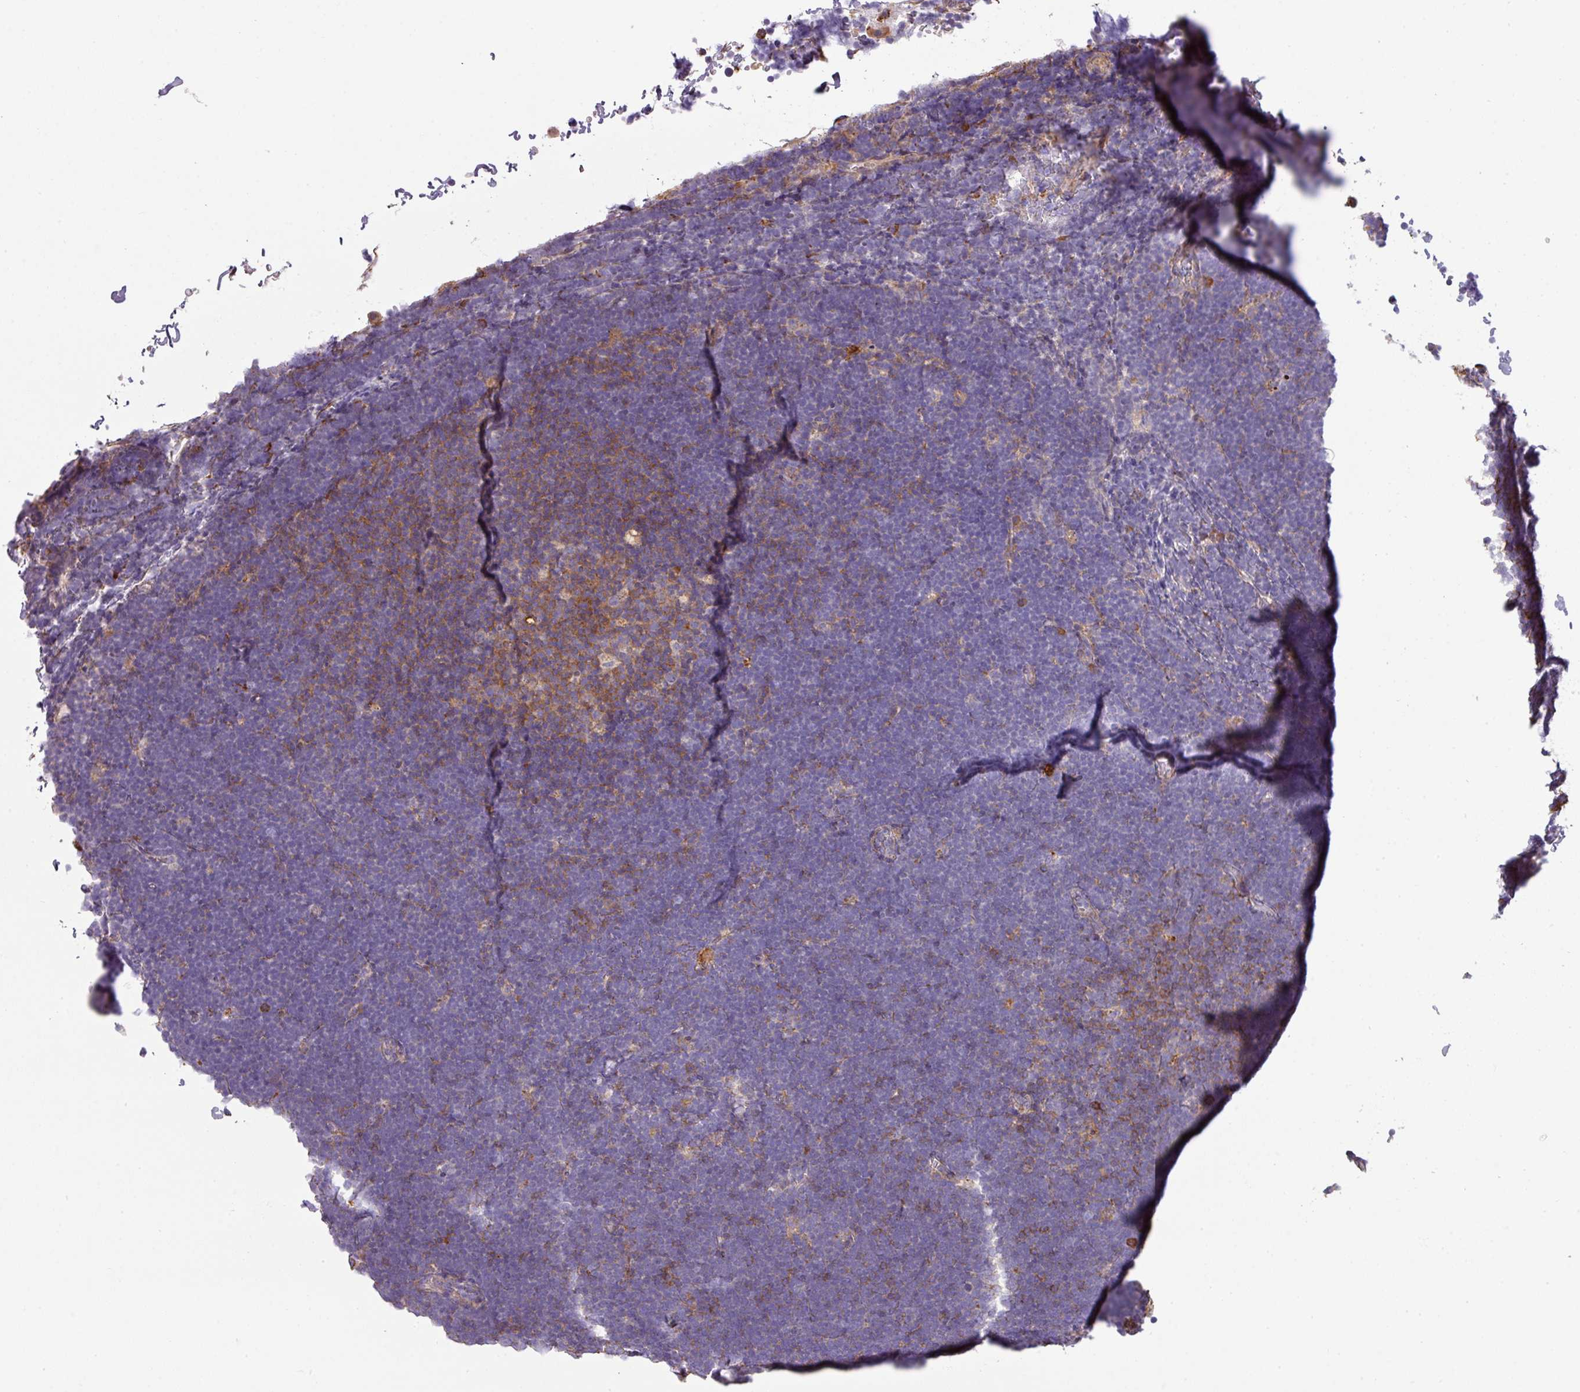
{"staining": {"intensity": "weak", "quantity": "<25%", "location": "cytoplasmic/membranous"}, "tissue": "lymphoma", "cell_type": "Tumor cells", "image_type": "cancer", "snomed": [{"axis": "morphology", "description": "Malignant lymphoma, non-Hodgkin's type, High grade"}, {"axis": "topography", "description": "Lymph node"}], "caption": "An immunohistochemistry (IHC) image of lymphoma is shown. There is no staining in tumor cells of lymphoma.", "gene": "LRRC41", "patient": {"sex": "male", "age": 13}}